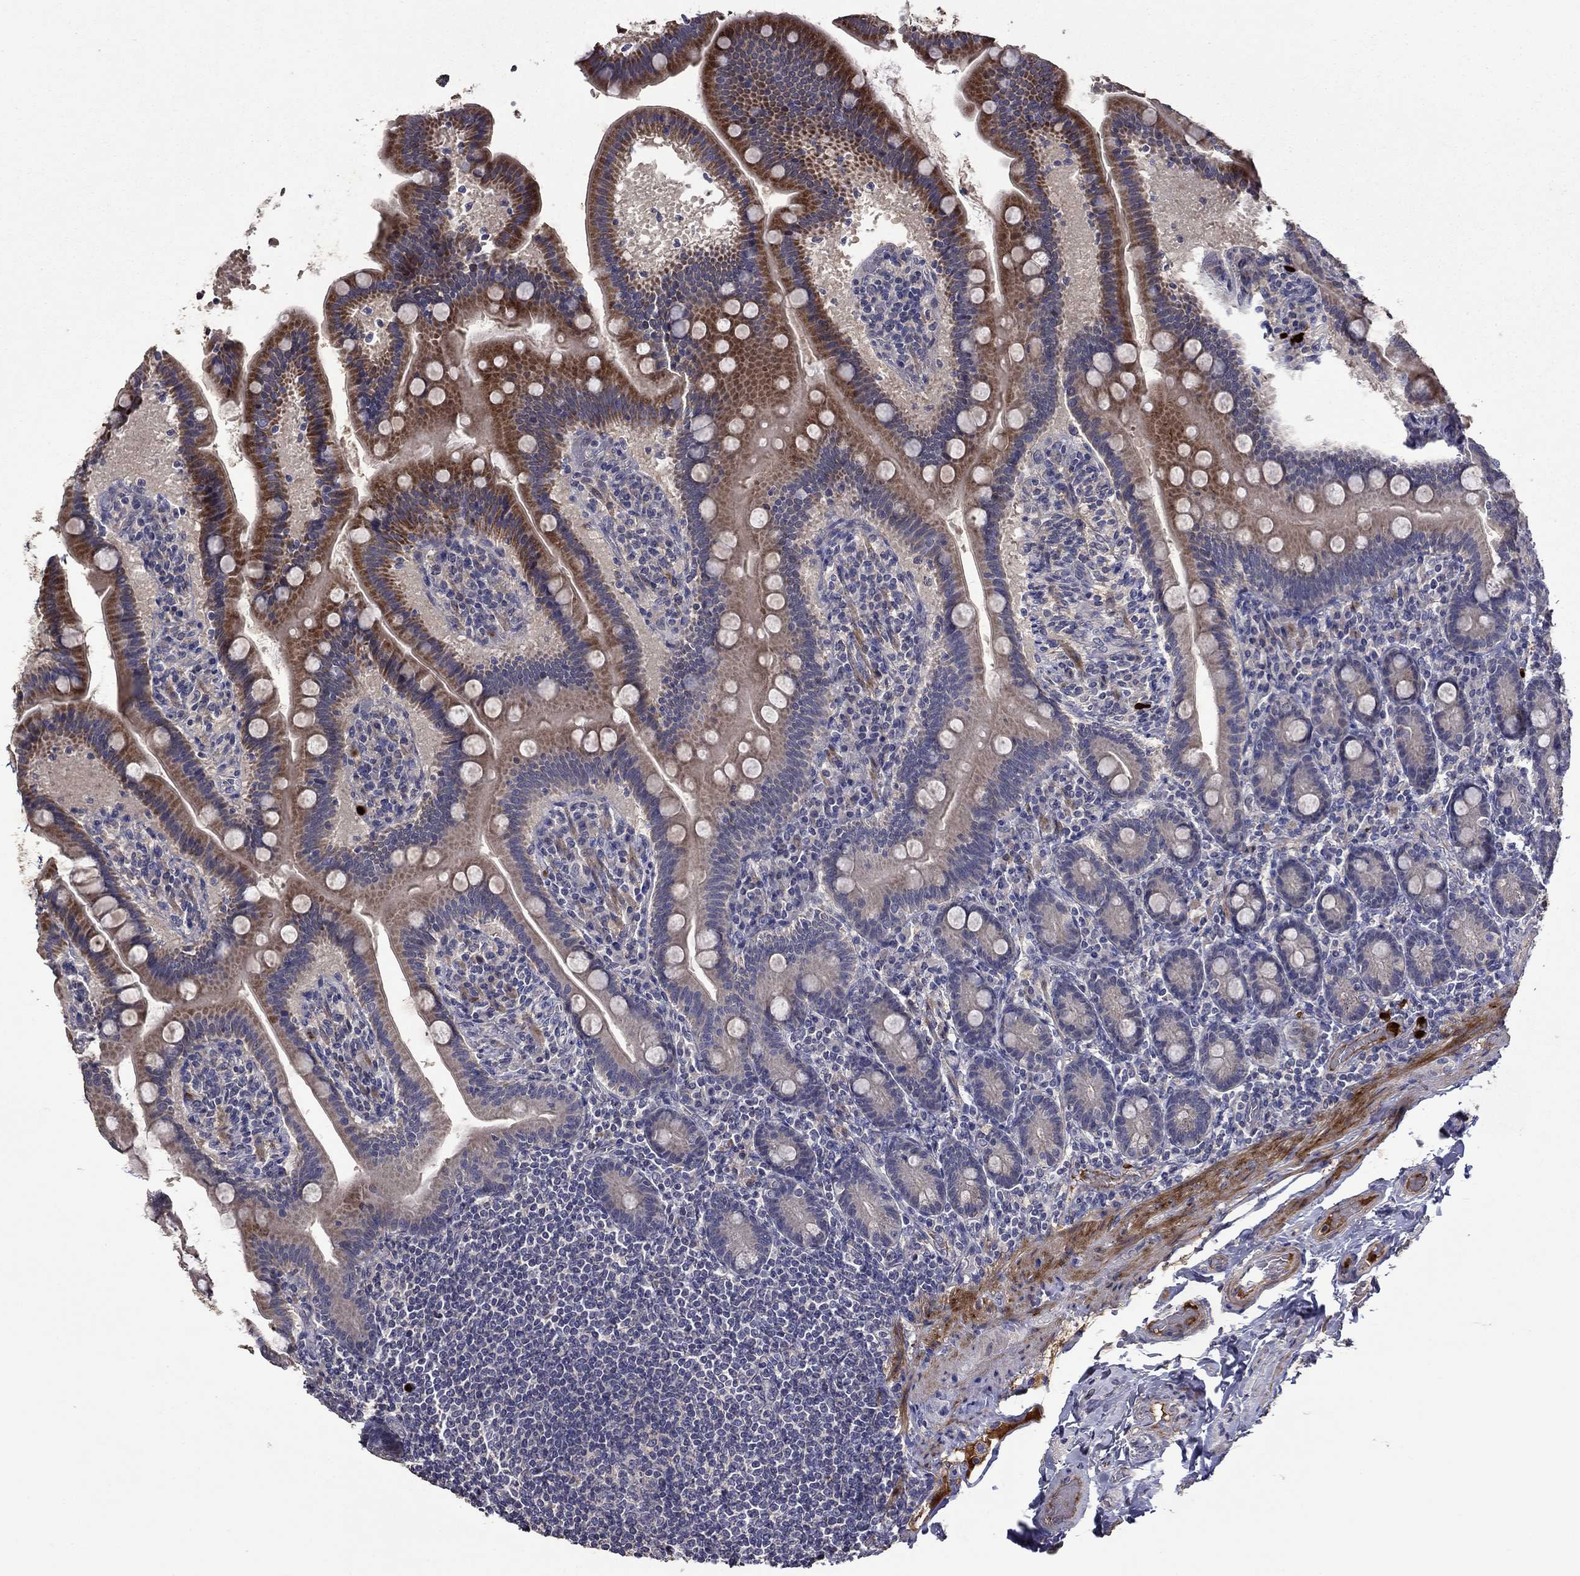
{"staining": {"intensity": "moderate", "quantity": ">75%", "location": "cytoplasmic/membranous"}, "tissue": "small intestine", "cell_type": "Glandular cells", "image_type": "normal", "snomed": [{"axis": "morphology", "description": "Normal tissue, NOS"}, {"axis": "topography", "description": "Small intestine"}], "caption": "Immunohistochemical staining of normal small intestine shows >75% levels of moderate cytoplasmic/membranous protein expression in about >75% of glandular cells.", "gene": "SATB1", "patient": {"sex": "male", "age": 66}}